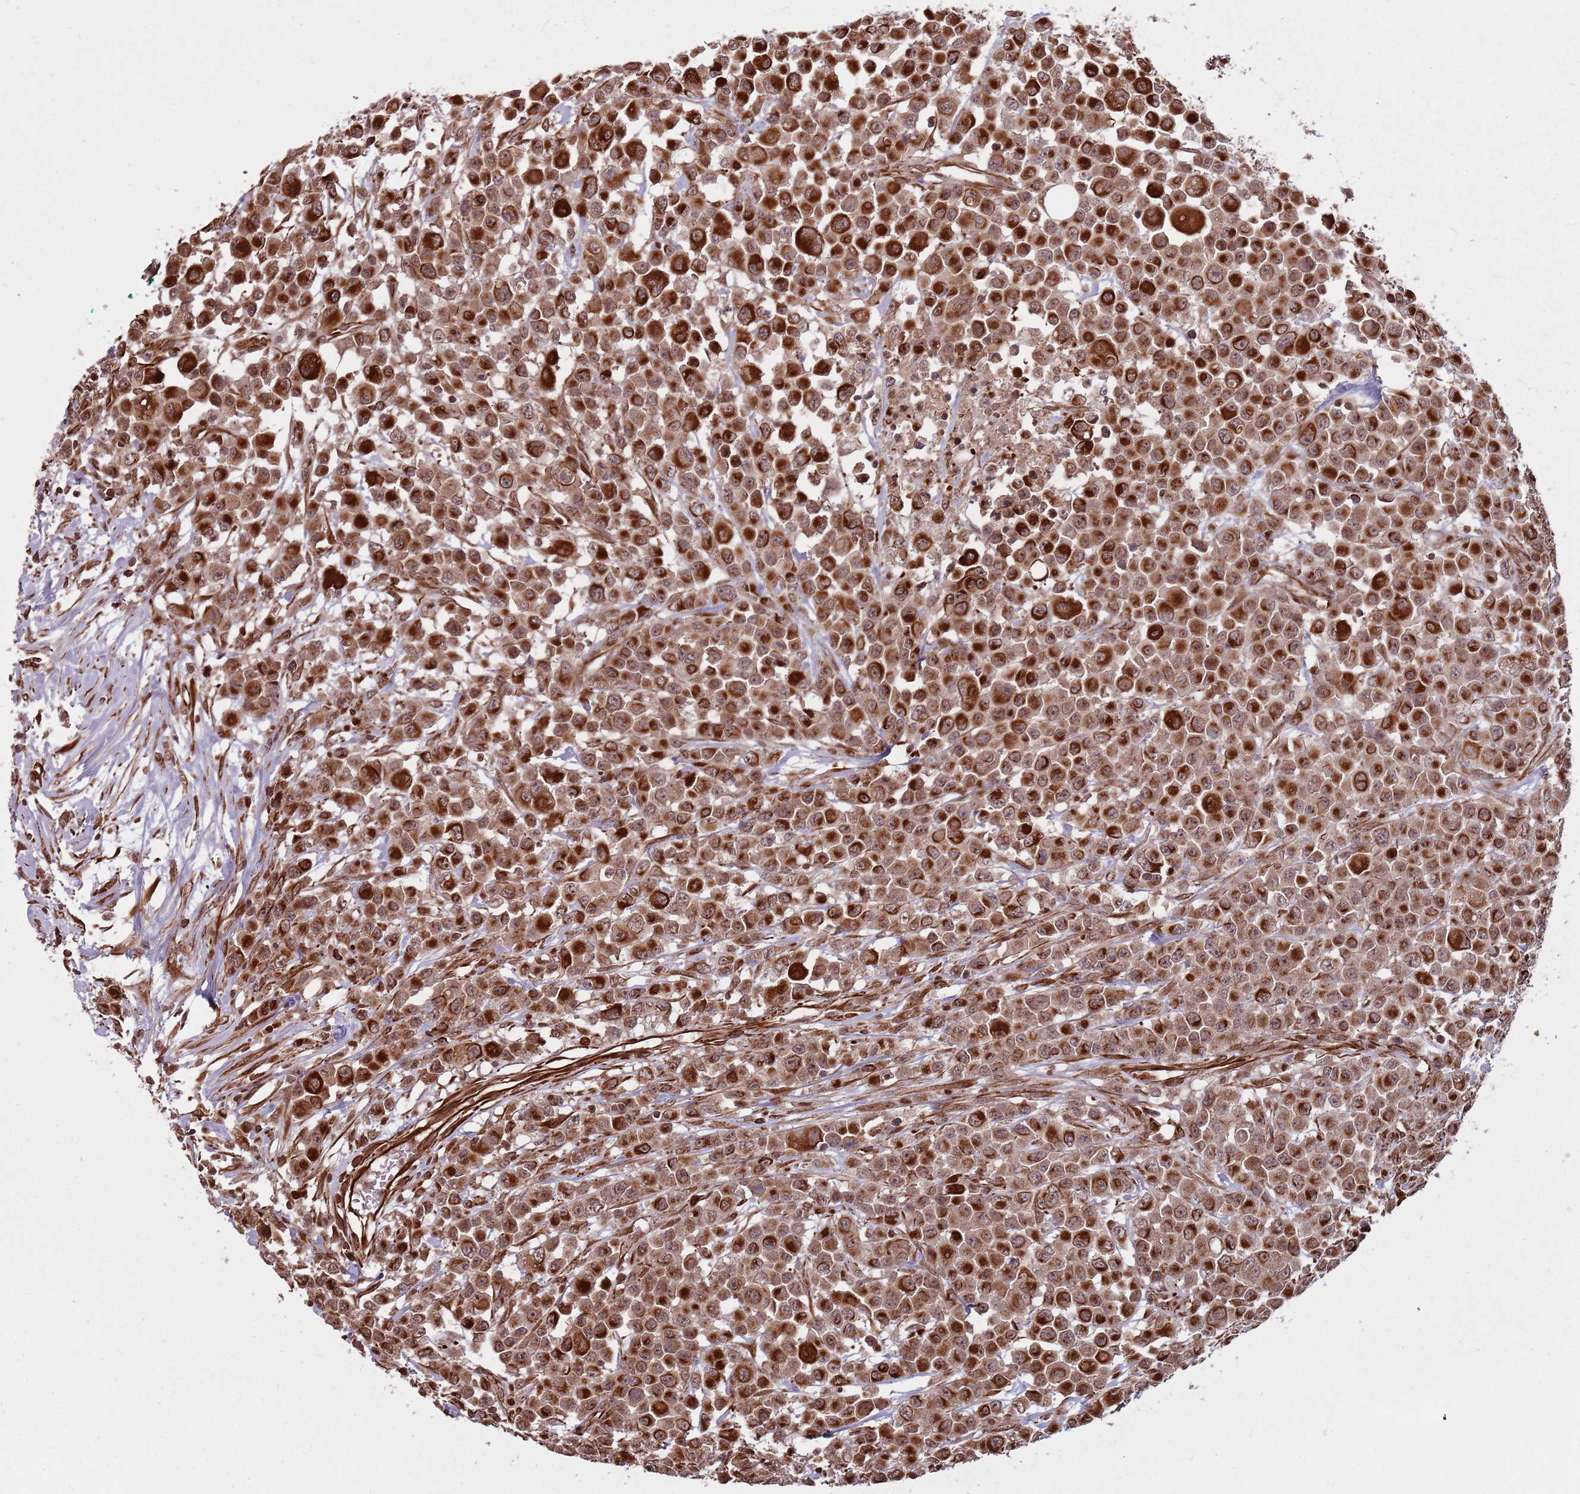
{"staining": {"intensity": "strong", "quantity": ">75%", "location": "cytoplasmic/membranous,nuclear"}, "tissue": "colorectal cancer", "cell_type": "Tumor cells", "image_type": "cancer", "snomed": [{"axis": "morphology", "description": "Adenocarcinoma, NOS"}, {"axis": "topography", "description": "Colon"}], "caption": "There is high levels of strong cytoplasmic/membranous and nuclear staining in tumor cells of adenocarcinoma (colorectal), as demonstrated by immunohistochemical staining (brown color).", "gene": "ADAMTS3", "patient": {"sex": "male", "age": 51}}